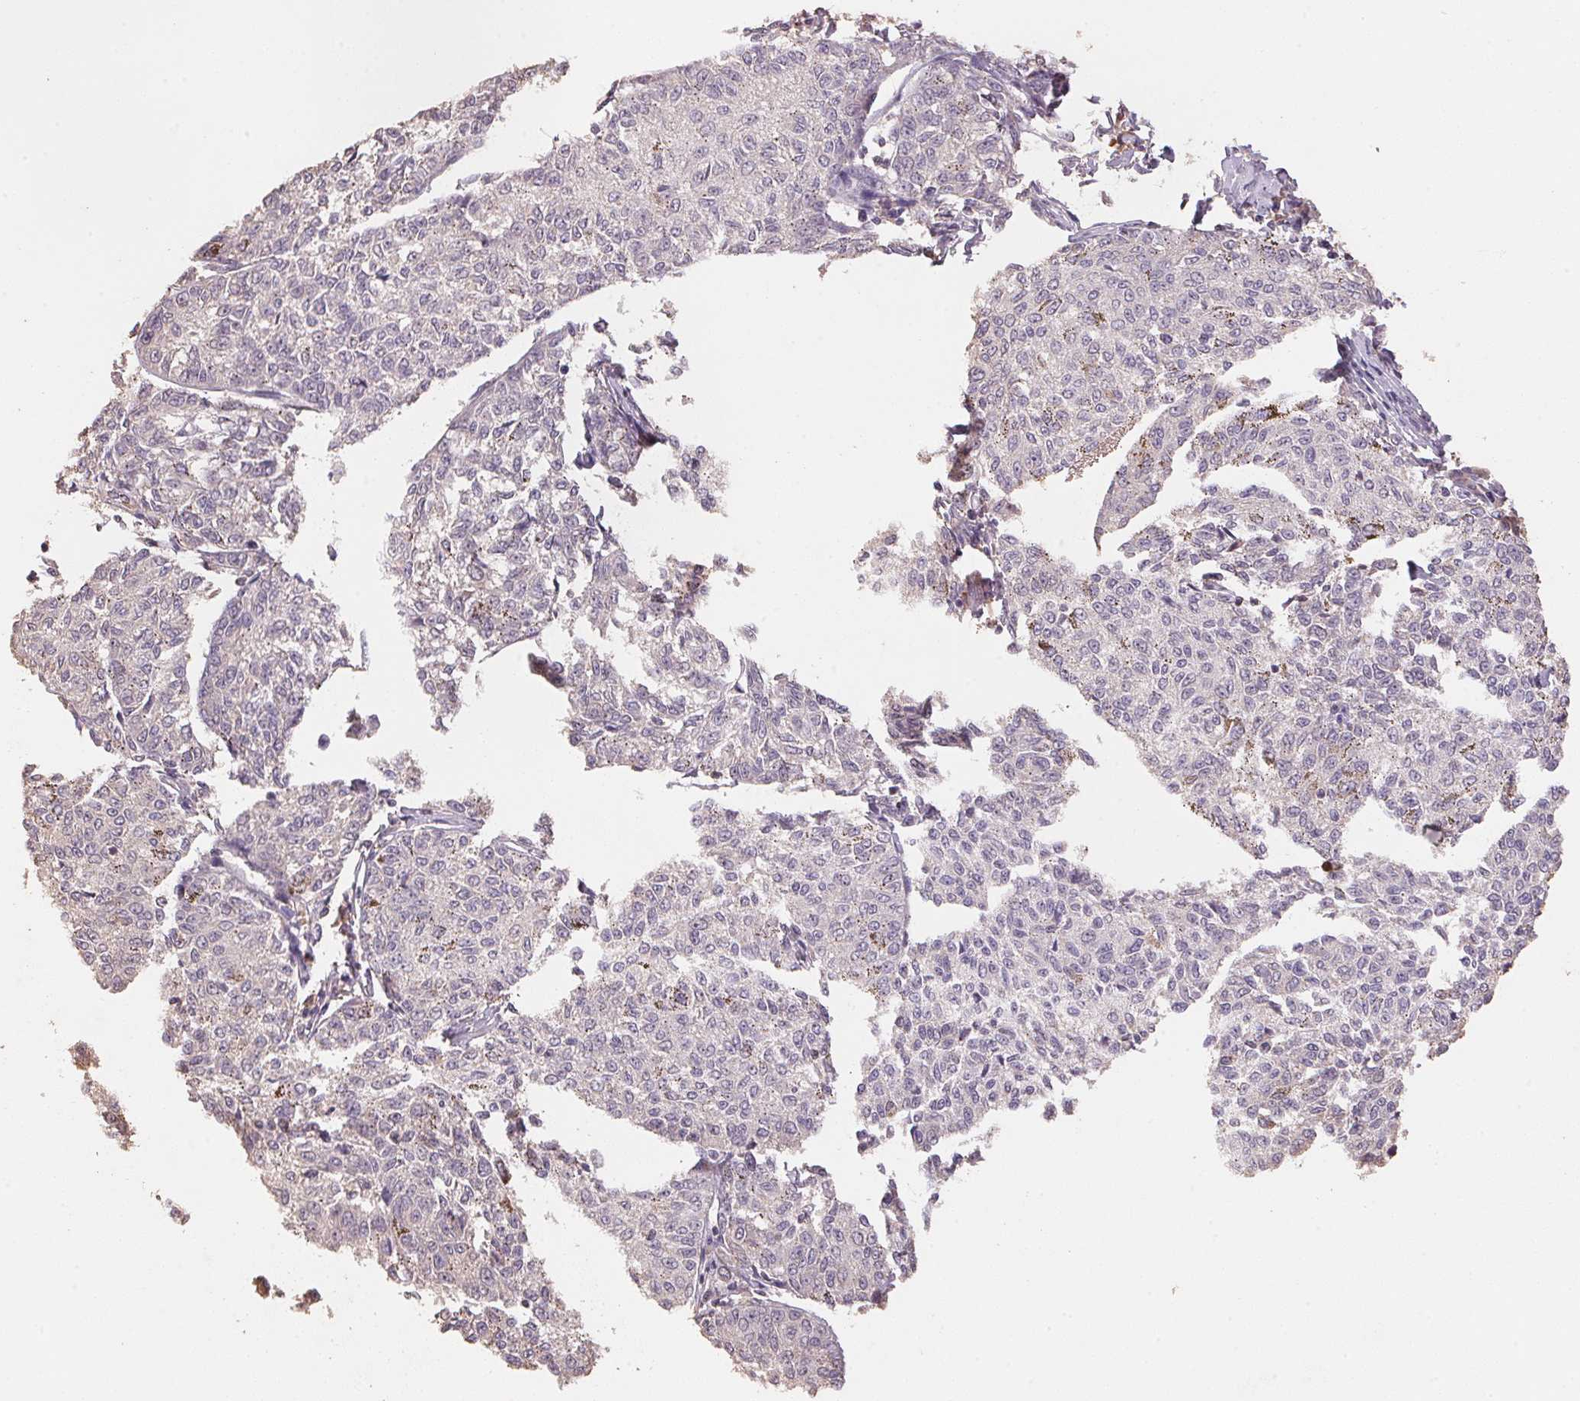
{"staining": {"intensity": "negative", "quantity": "none", "location": "none"}, "tissue": "melanoma", "cell_type": "Tumor cells", "image_type": "cancer", "snomed": [{"axis": "morphology", "description": "Malignant melanoma, NOS"}, {"axis": "topography", "description": "Skin"}], "caption": "High power microscopy photomicrograph of an IHC micrograph of malignant melanoma, revealing no significant positivity in tumor cells. The staining is performed using DAB (3,3'-diaminobenzidine) brown chromogen with nuclei counter-stained in using hematoxylin.", "gene": "CENPF", "patient": {"sex": "female", "age": 72}}